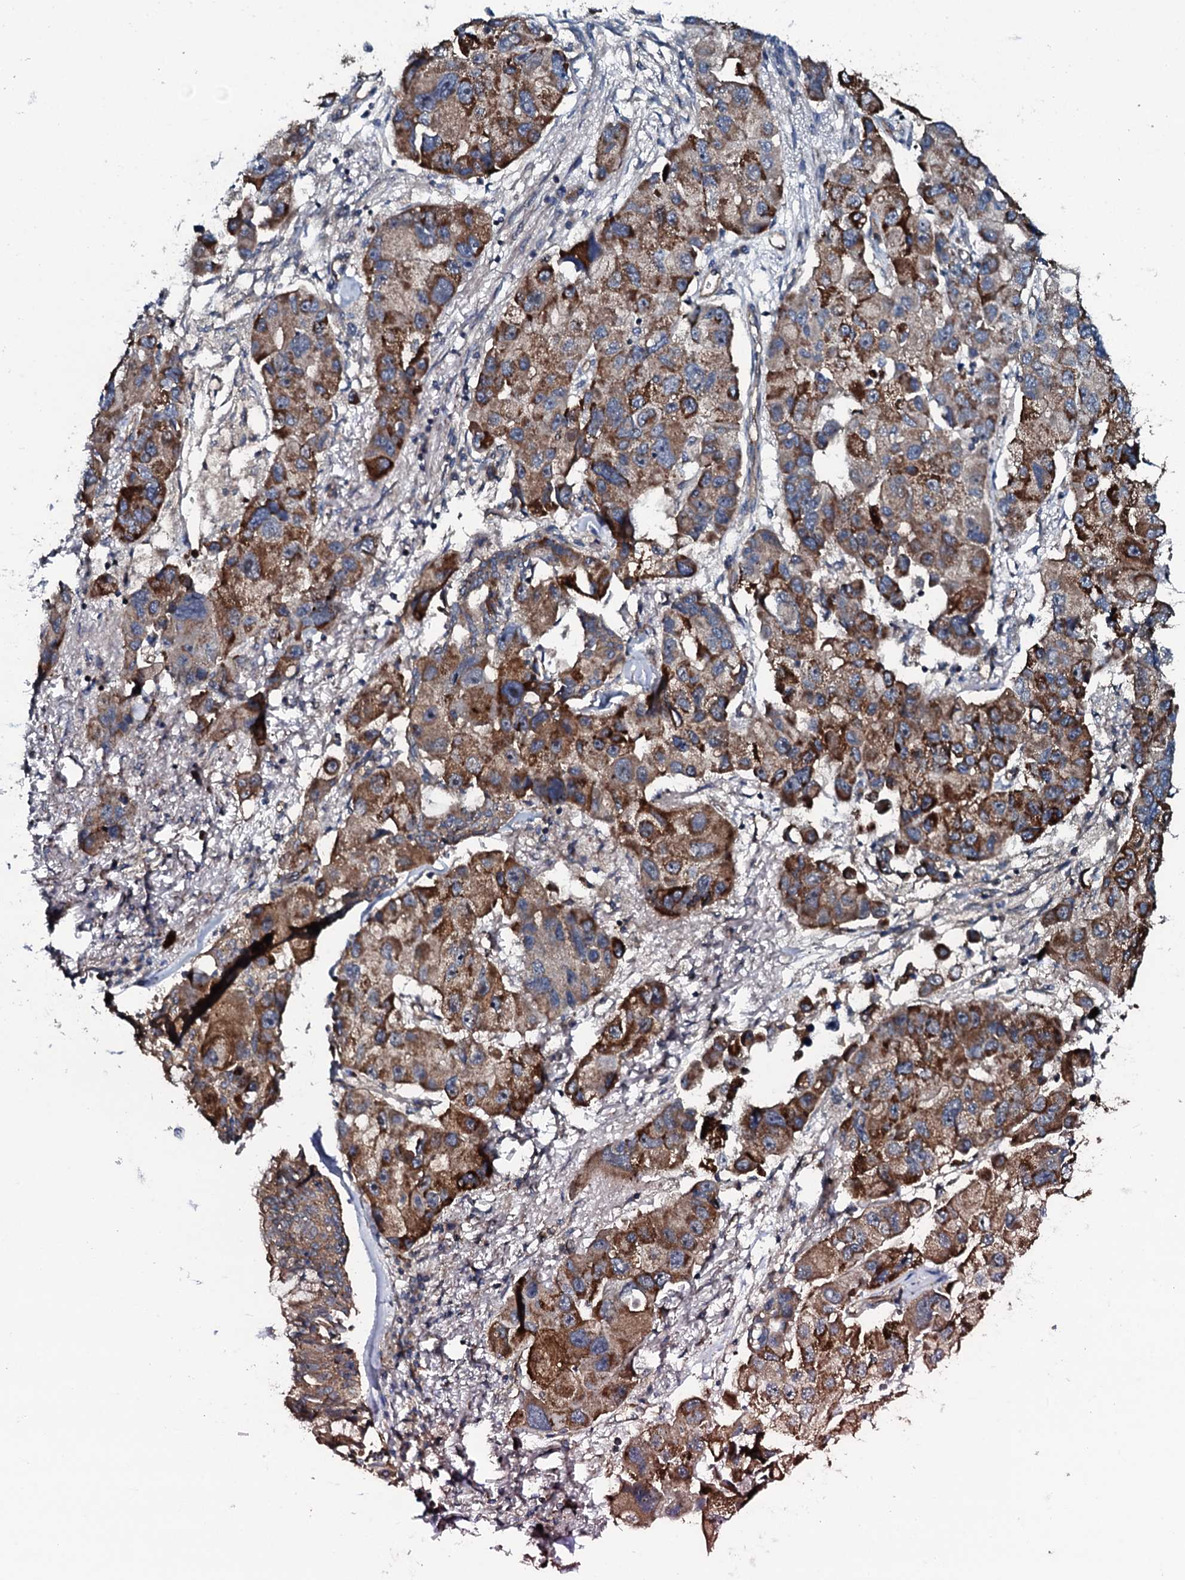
{"staining": {"intensity": "moderate", "quantity": ">75%", "location": "cytoplasmic/membranous"}, "tissue": "lung cancer", "cell_type": "Tumor cells", "image_type": "cancer", "snomed": [{"axis": "morphology", "description": "Adenocarcinoma, NOS"}, {"axis": "topography", "description": "Lung"}], "caption": "Approximately >75% of tumor cells in lung cancer display moderate cytoplasmic/membranous protein expression as visualized by brown immunohistochemical staining.", "gene": "TRIM7", "patient": {"sex": "female", "age": 54}}